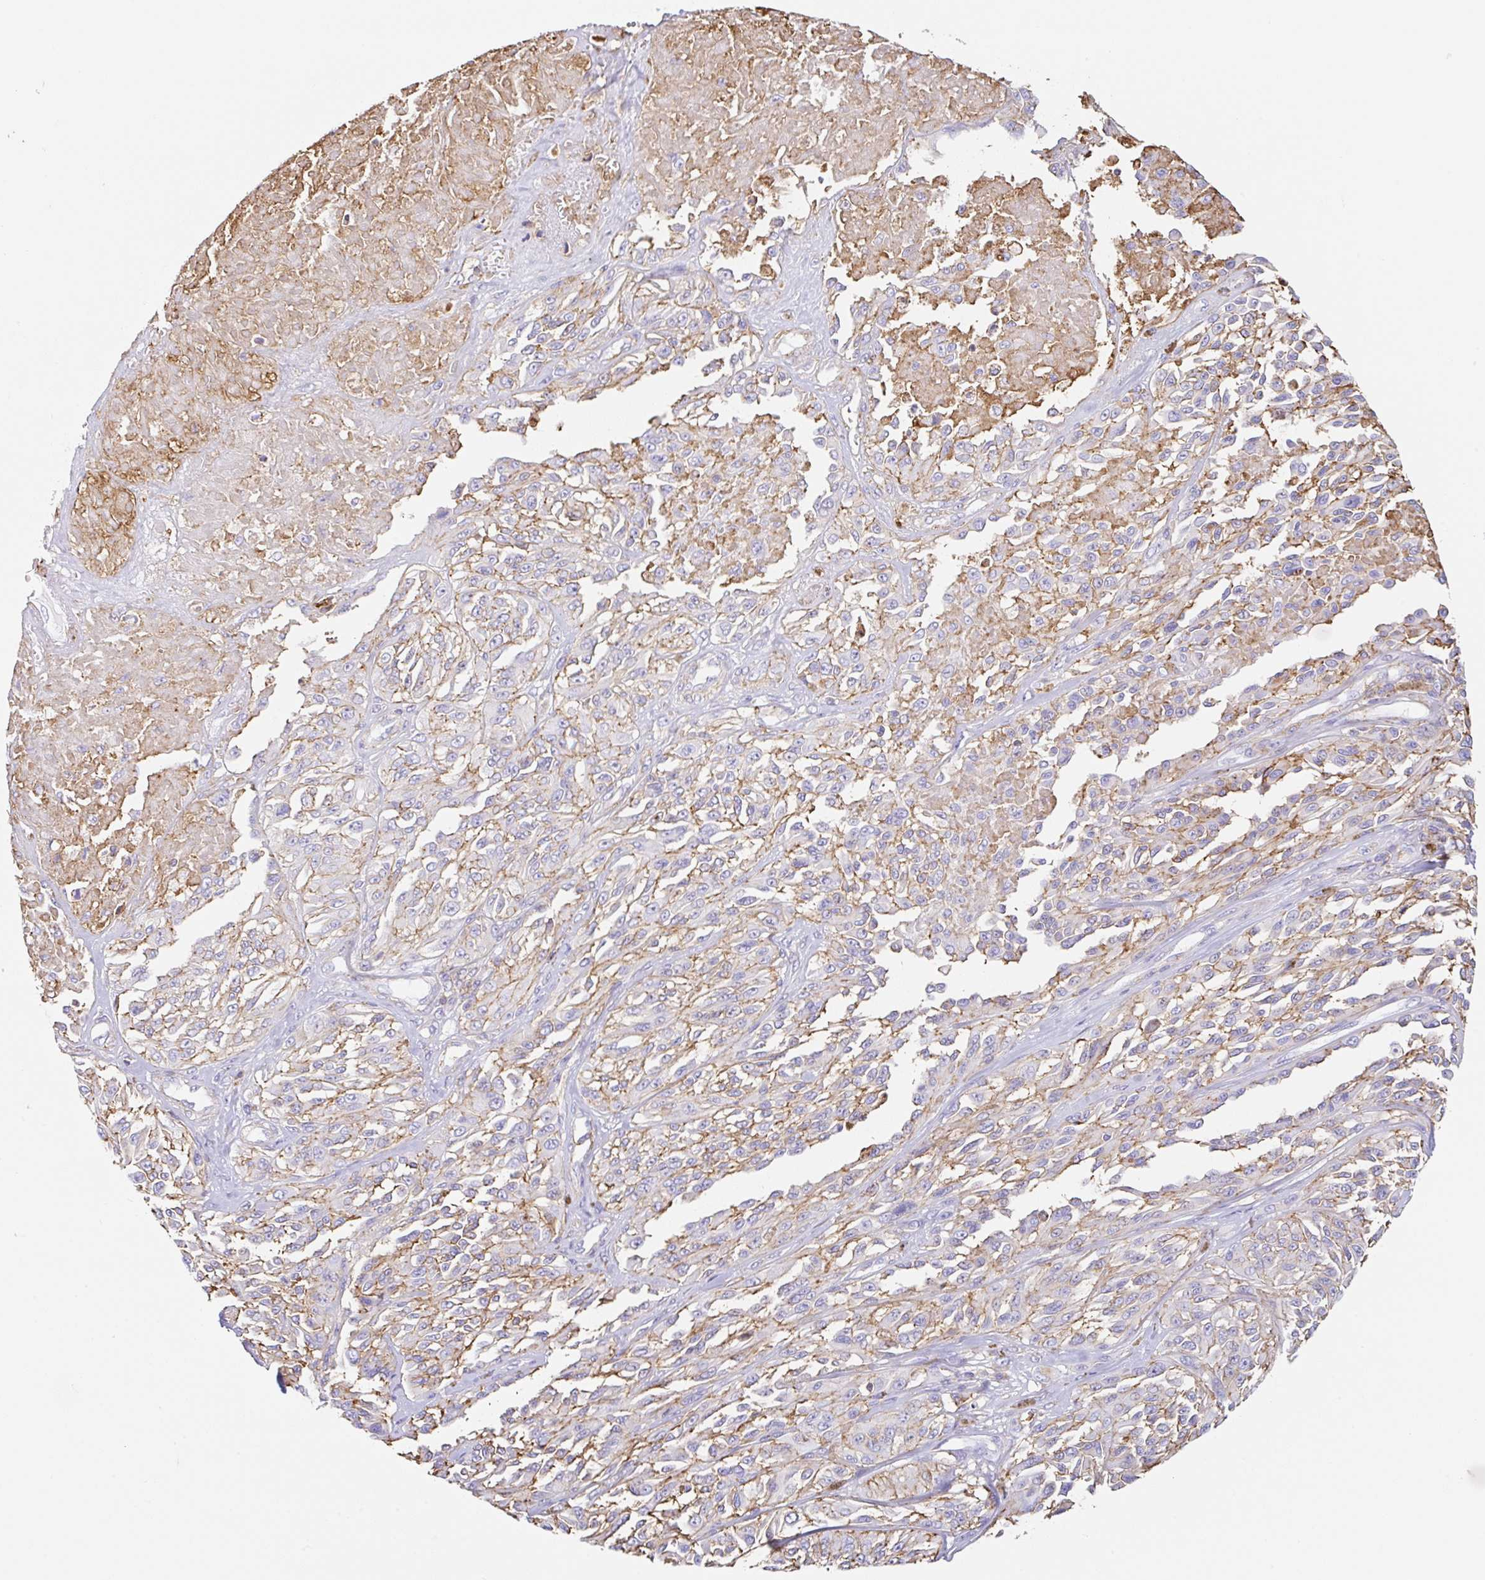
{"staining": {"intensity": "moderate", "quantity": "<25%", "location": "cytoplasmic/membranous"}, "tissue": "melanoma", "cell_type": "Tumor cells", "image_type": "cancer", "snomed": [{"axis": "morphology", "description": "Malignant melanoma, NOS"}, {"axis": "topography", "description": "Skin"}], "caption": "Malignant melanoma tissue shows moderate cytoplasmic/membranous positivity in about <25% of tumor cells, visualized by immunohistochemistry.", "gene": "MTTP", "patient": {"sex": "male", "age": 94}}